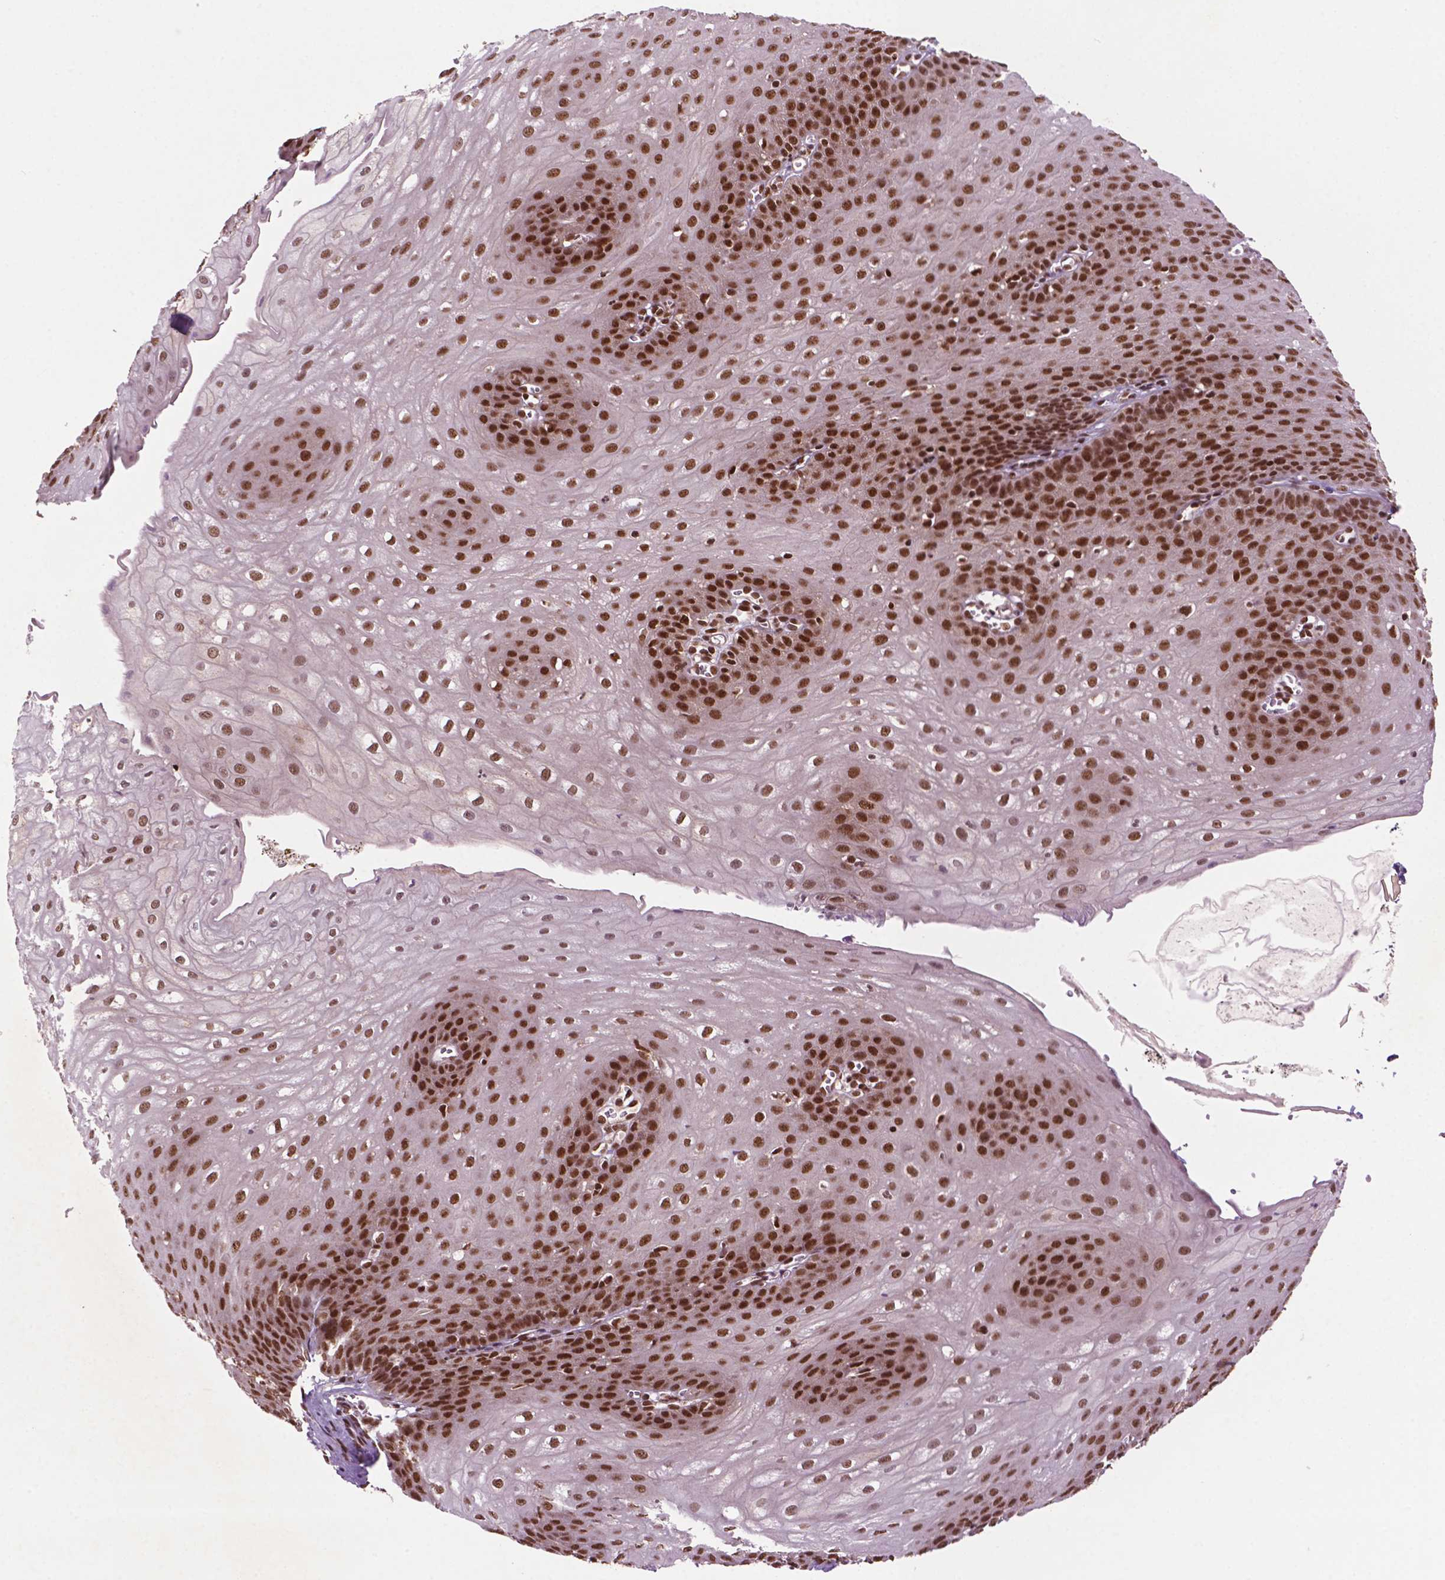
{"staining": {"intensity": "strong", "quantity": ">75%", "location": "cytoplasmic/membranous,nuclear"}, "tissue": "esophagus", "cell_type": "Squamous epithelial cells", "image_type": "normal", "snomed": [{"axis": "morphology", "description": "Normal tissue, NOS"}, {"axis": "topography", "description": "Esophagus"}], "caption": "Normal esophagus was stained to show a protein in brown. There is high levels of strong cytoplasmic/membranous,nuclear expression in approximately >75% of squamous epithelial cells. (DAB = brown stain, brightfield microscopy at high magnification).", "gene": "SIRT6", "patient": {"sex": "male", "age": 71}}